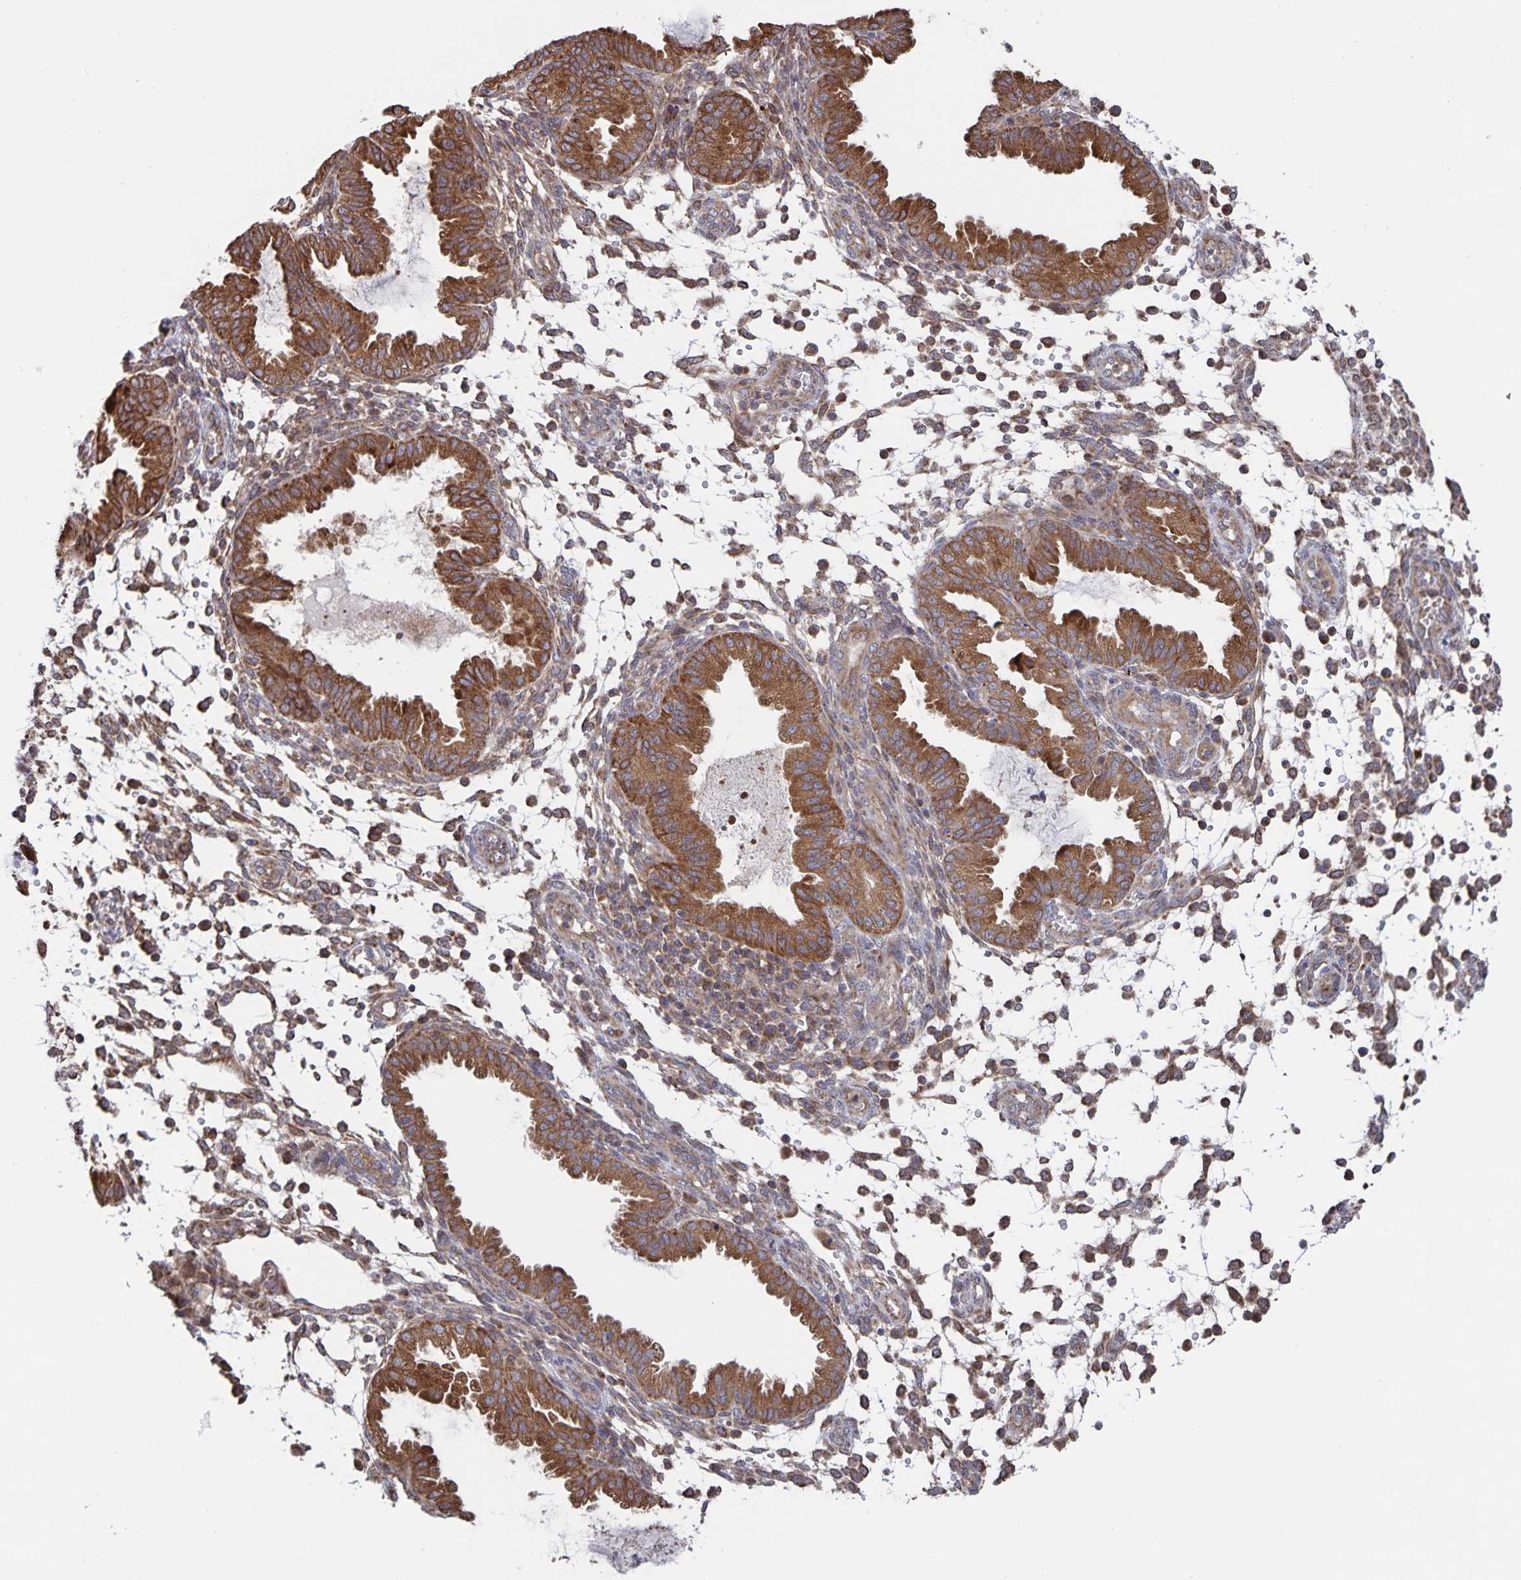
{"staining": {"intensity": "weak", "quantity": "25%-75%", "location": "cytoplasmic/membranous"}, "tissue": "endometrium", "cell_type": "Cells in endometrial stroma", "image_type": "normal", "snomed": [{"axis": "morphology", "description": "Normal tissue, NOS"}, {"axis": "topography", "description": "Endometrium"}], "caption": "Immunohistochemical staining of normal endometrium reveals low levels of weak cytoplasmic/membranous expression in about 25%-75% of cells in endometrial stroma.", "gene": "ACACA", "patient": {"sex": "female", "age": 33}}